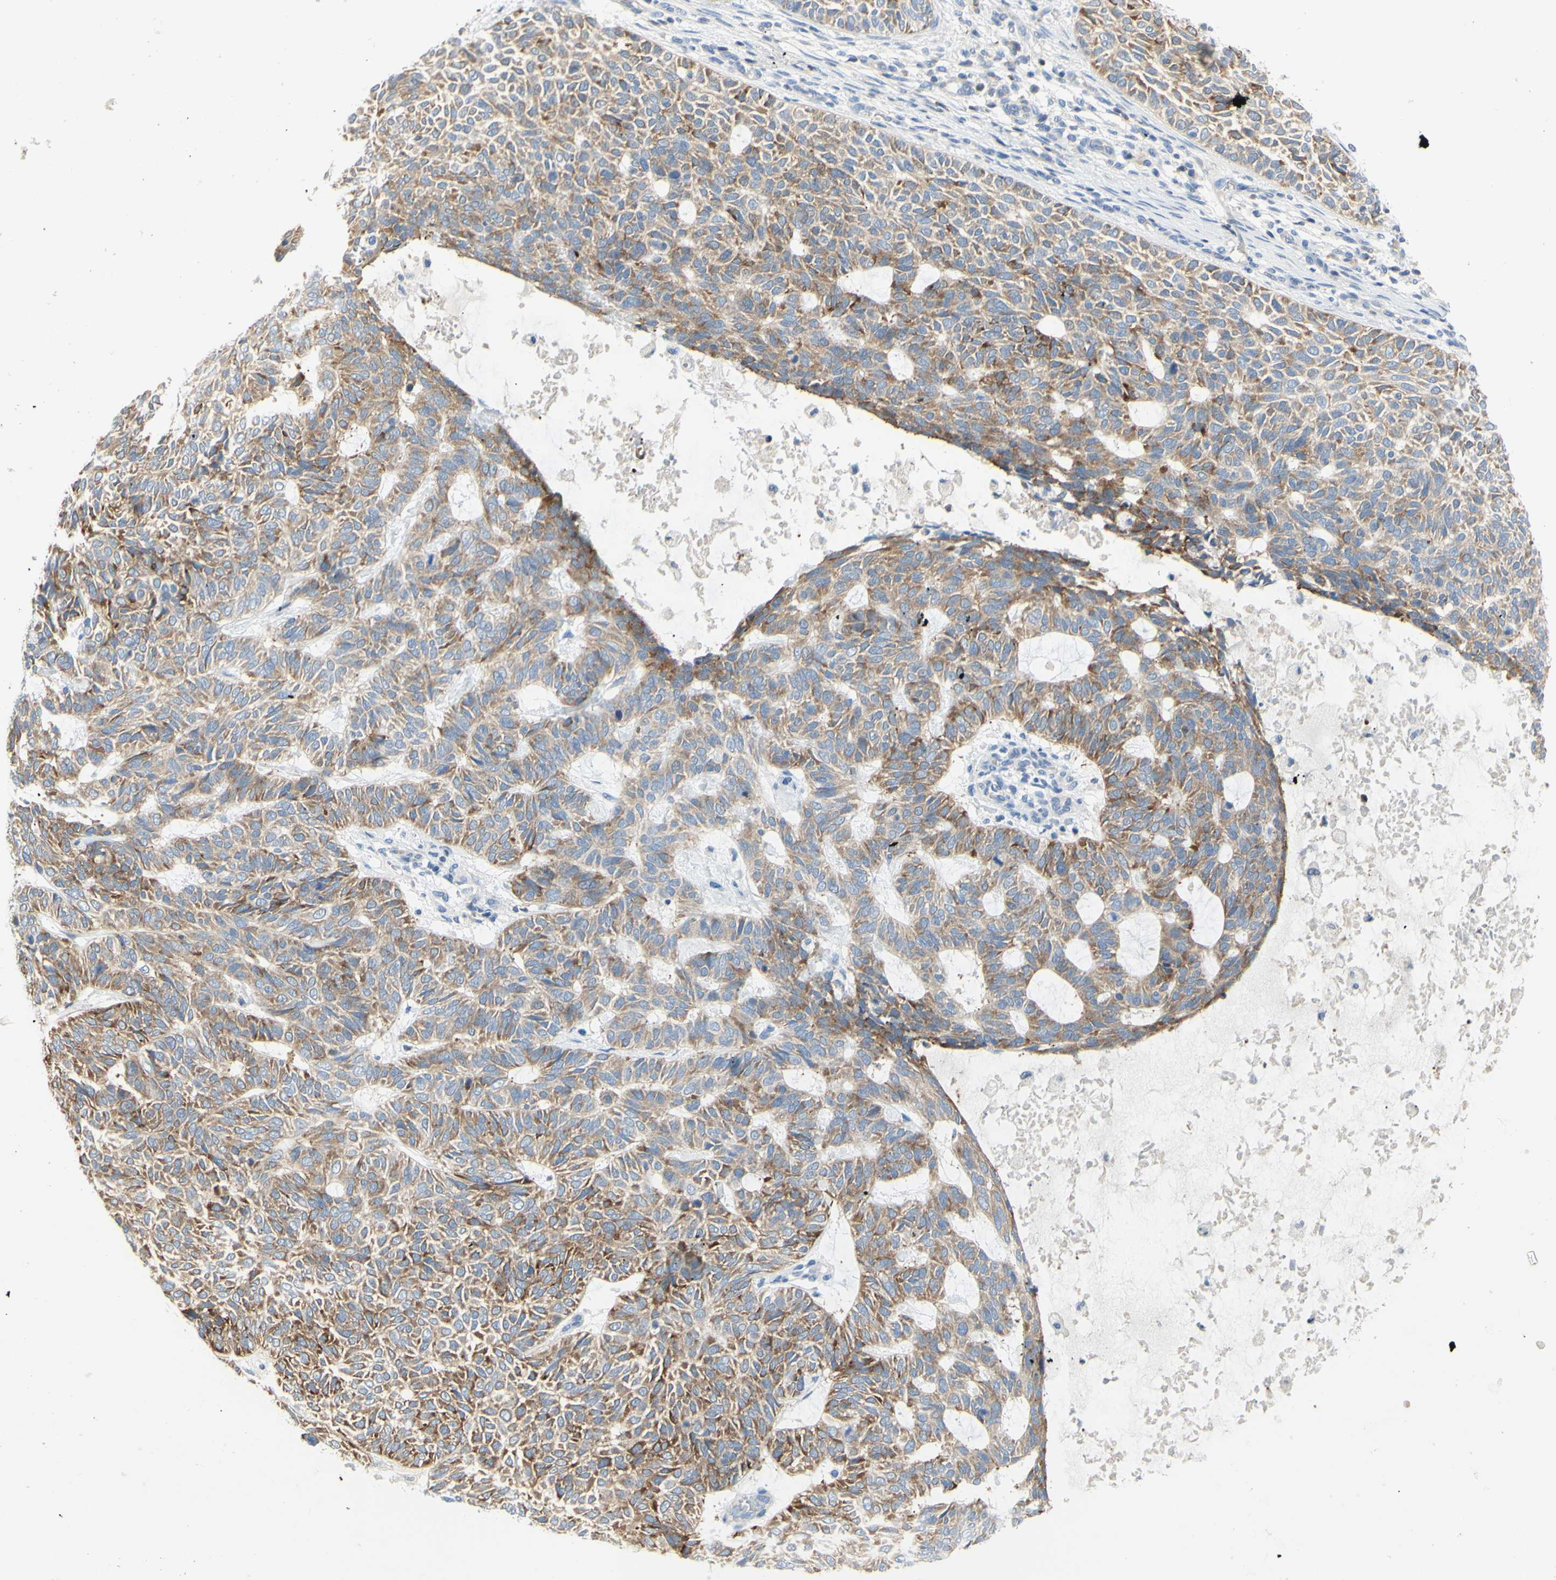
{"staining": {"intensity": "moderate", "quantity": ">75%", "location": "cytoplasmic/membranous"}, "tissue": "skin cancer", "cell_type": "Tumor cells", "image_type": "cancer", "snomed": [{"axis": "morphology", "description": "Basal cell carcinoma"}, {"axis": "topography", "description": "Skin"}], "caption": "The photomicrograph reveals staining of skin cancer, revealing moderate cytoplasmic/membranous protein positivity (brown color) within tumor cells. The staining was performed using DAB (3,3'-diaminobenzidine), with brown indicating positive protein expression. Nuclei are stained blue with hematoxylin.", "gene": "MUC1", "patient": {"sex": "male", "age": 87}}